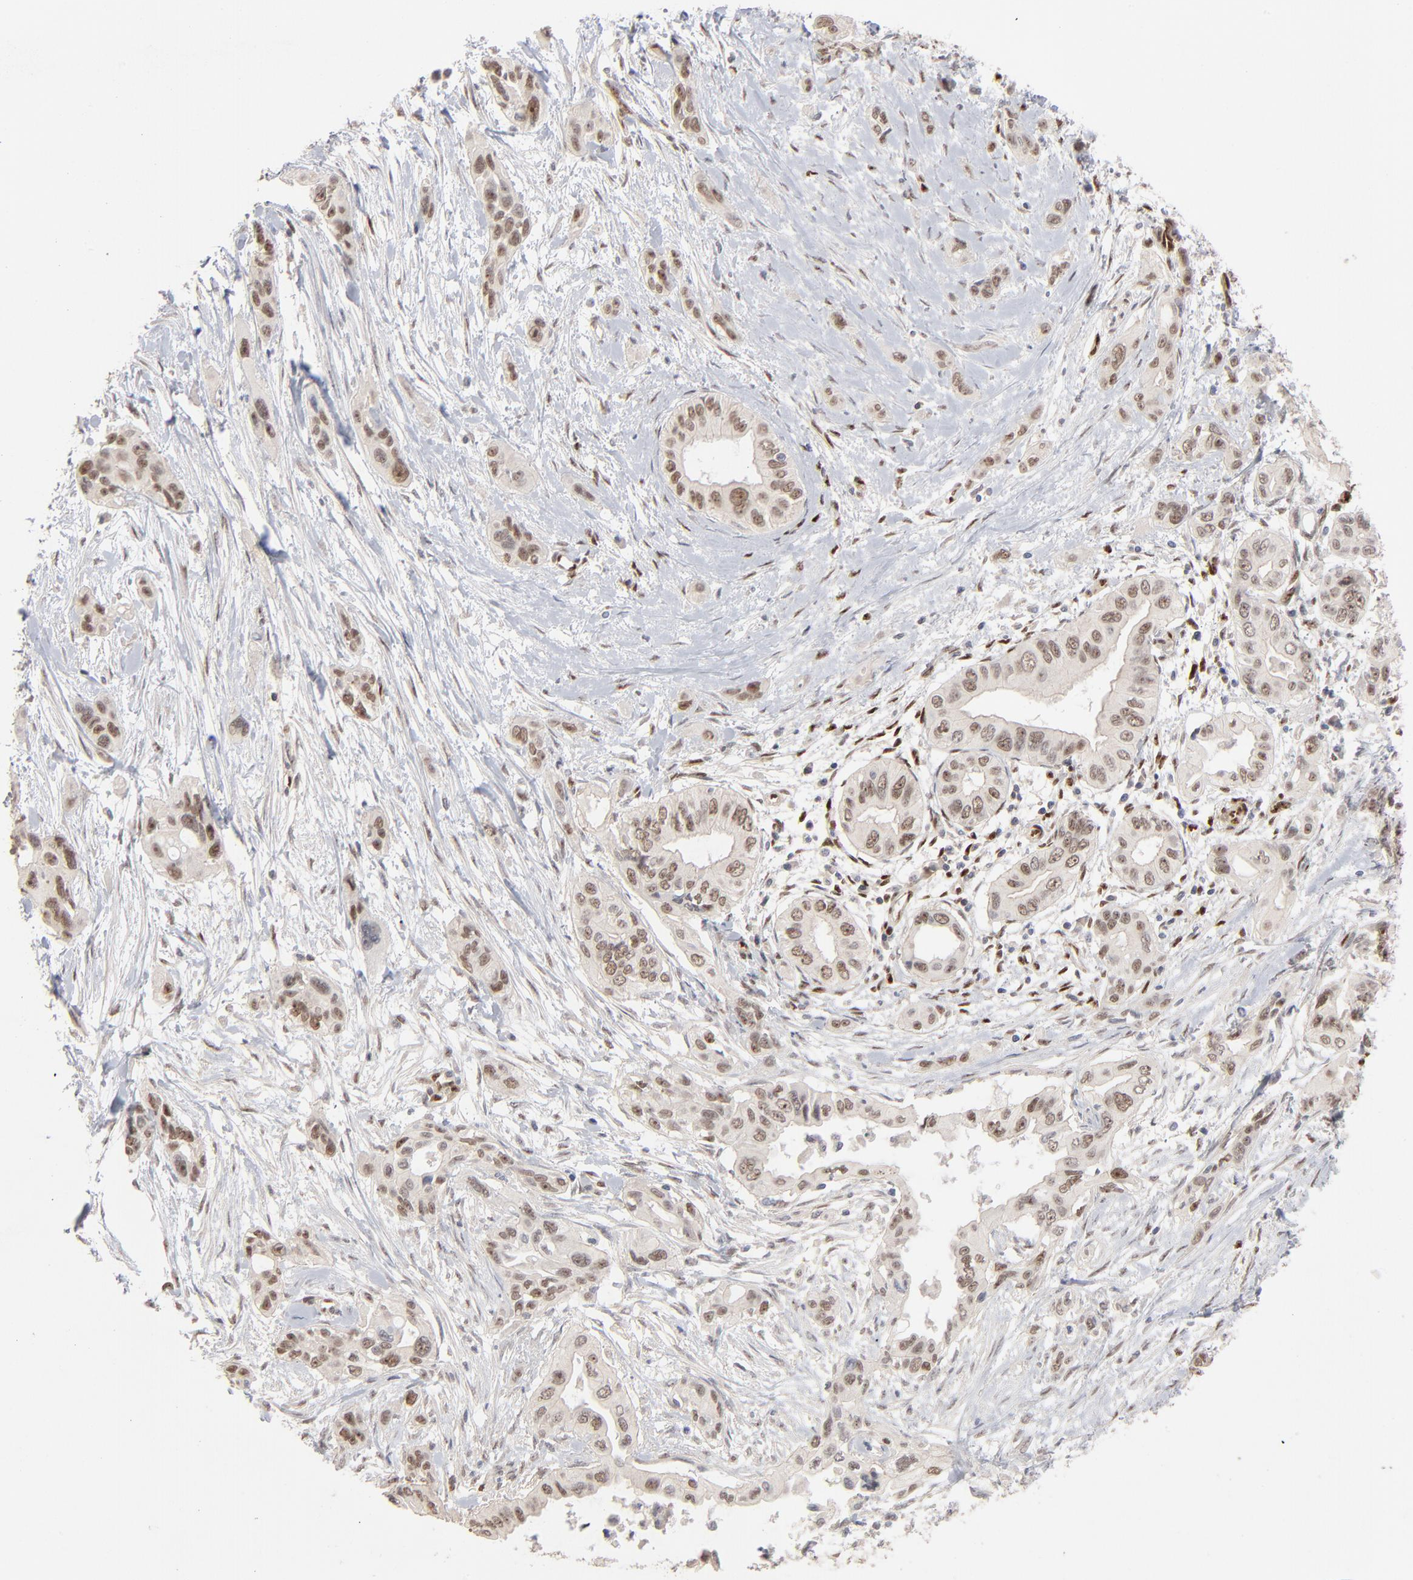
{"staining": {"intensity": "weak", "quantity": ">75%", "location": "nuclear"}, "tissue": "pancreatic cancer", "cell_type": "Tumor cells", "image_type": "cancer", "snomed": [{"axis": "morphology", "description": "Adenocarcinoma, NOS"}, {"axis": "topography", "description": "Pancreas"}], "caption": "Protein expression analysis of human adenocarcinoma (pancreatic) reveals weak nuclear expression in approximately >75% of tumor cells.", "gene": "NFIB", "patient": {"sex": "female", "age": 60}}